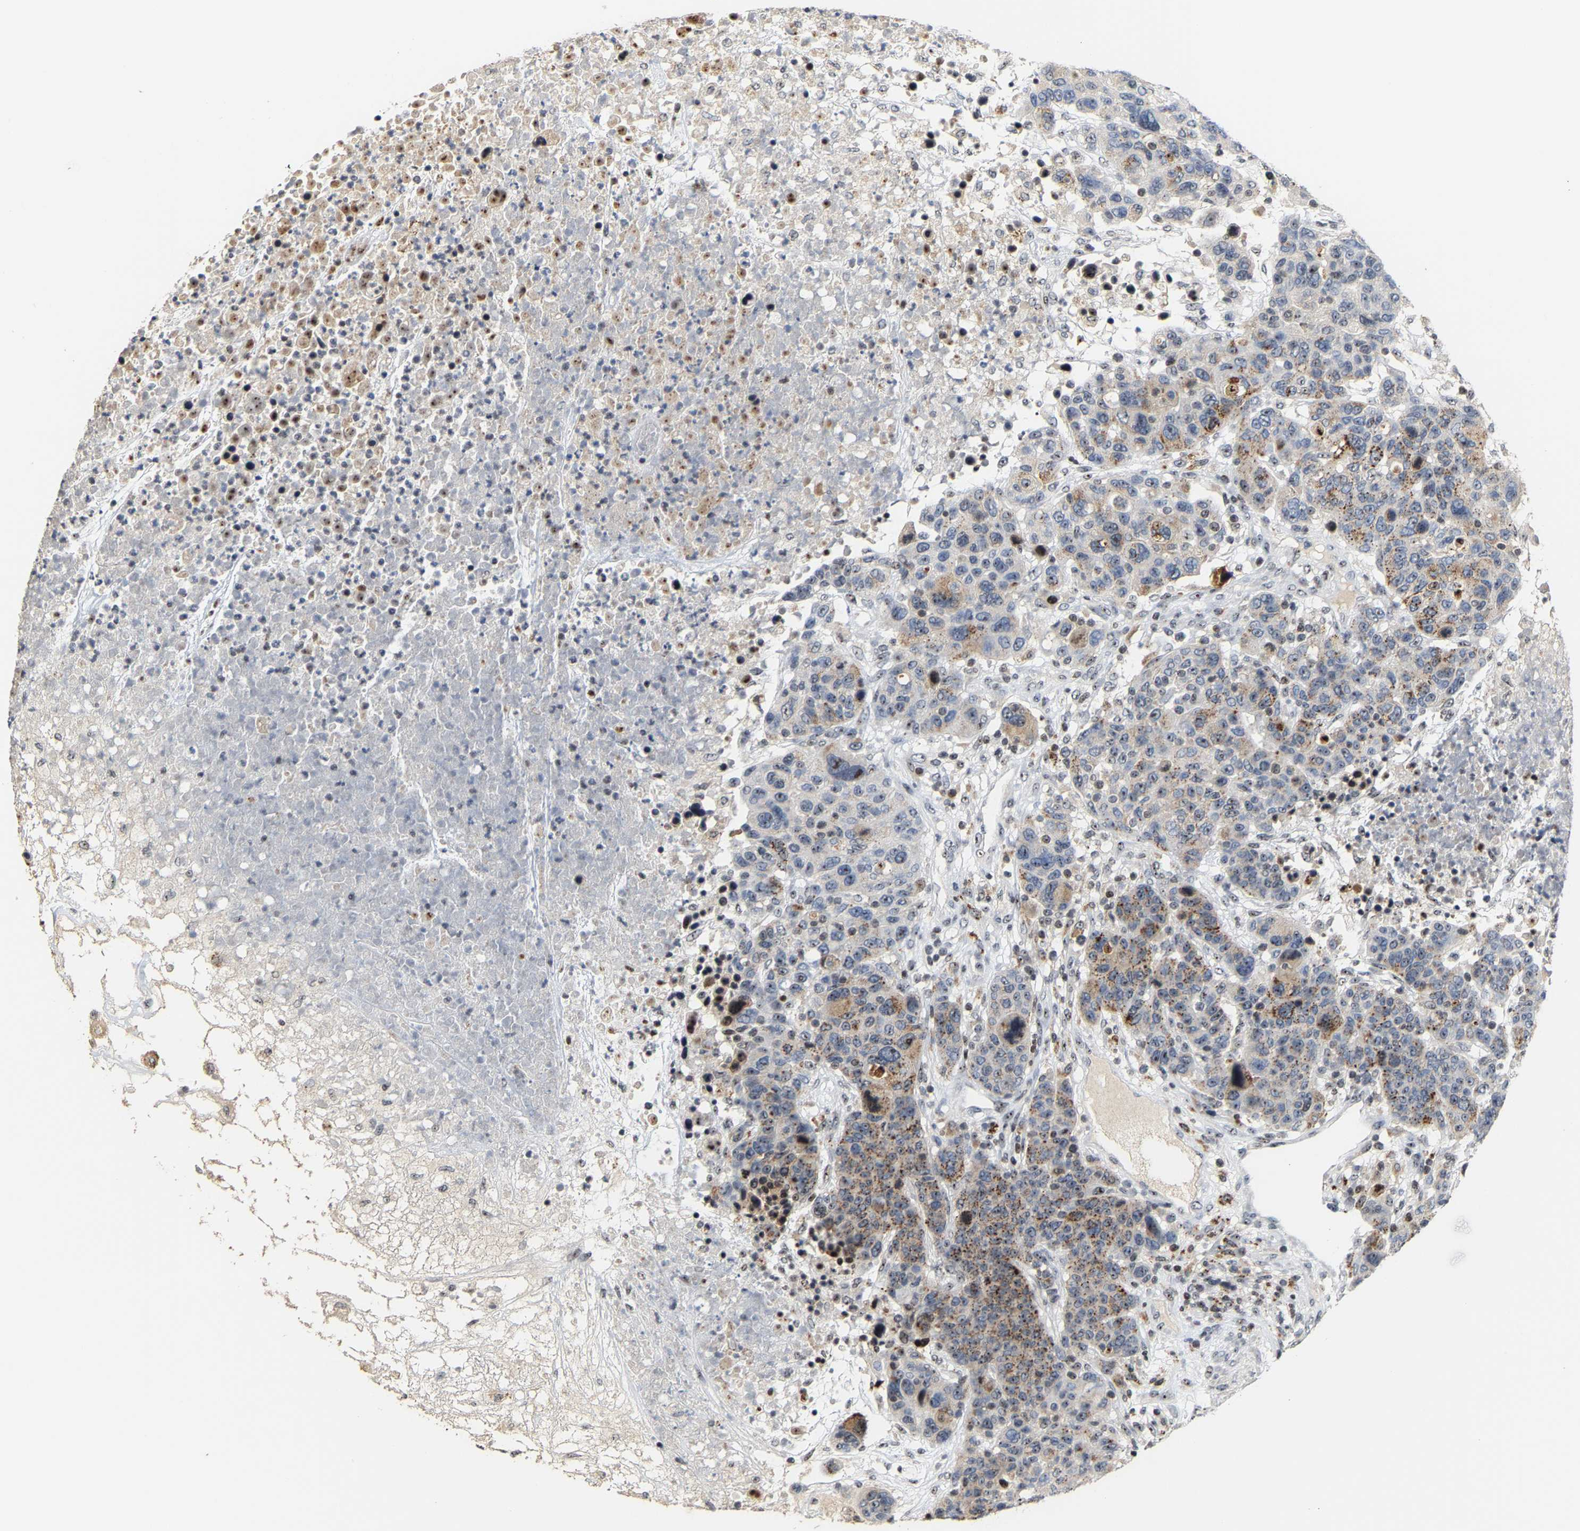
{"staining": {"intensity": "moderate", "quantity": "<25%", "location": "cytoplasmic/membranous,nuclear"}, "tissue": "breast cancer", "cell_type": "Tumor cells", "image_type": "cancer", "snomed": [{"axis": "morphology", "description": "Duct carcinoma"}, {"axis": "topography", "description": "Breast"}], "caption": "The micrograph shows immunohistochemical staining of breast cancer. There is moderate cytoplasmic/membranous and nuclear positivity is identified in approximately <25% of tumor cells. (brown staining indicates protein expression, while blue staining denotes nuclei).", "gene": "NOP58", "patient": {"sex": "female", "age": 37}}